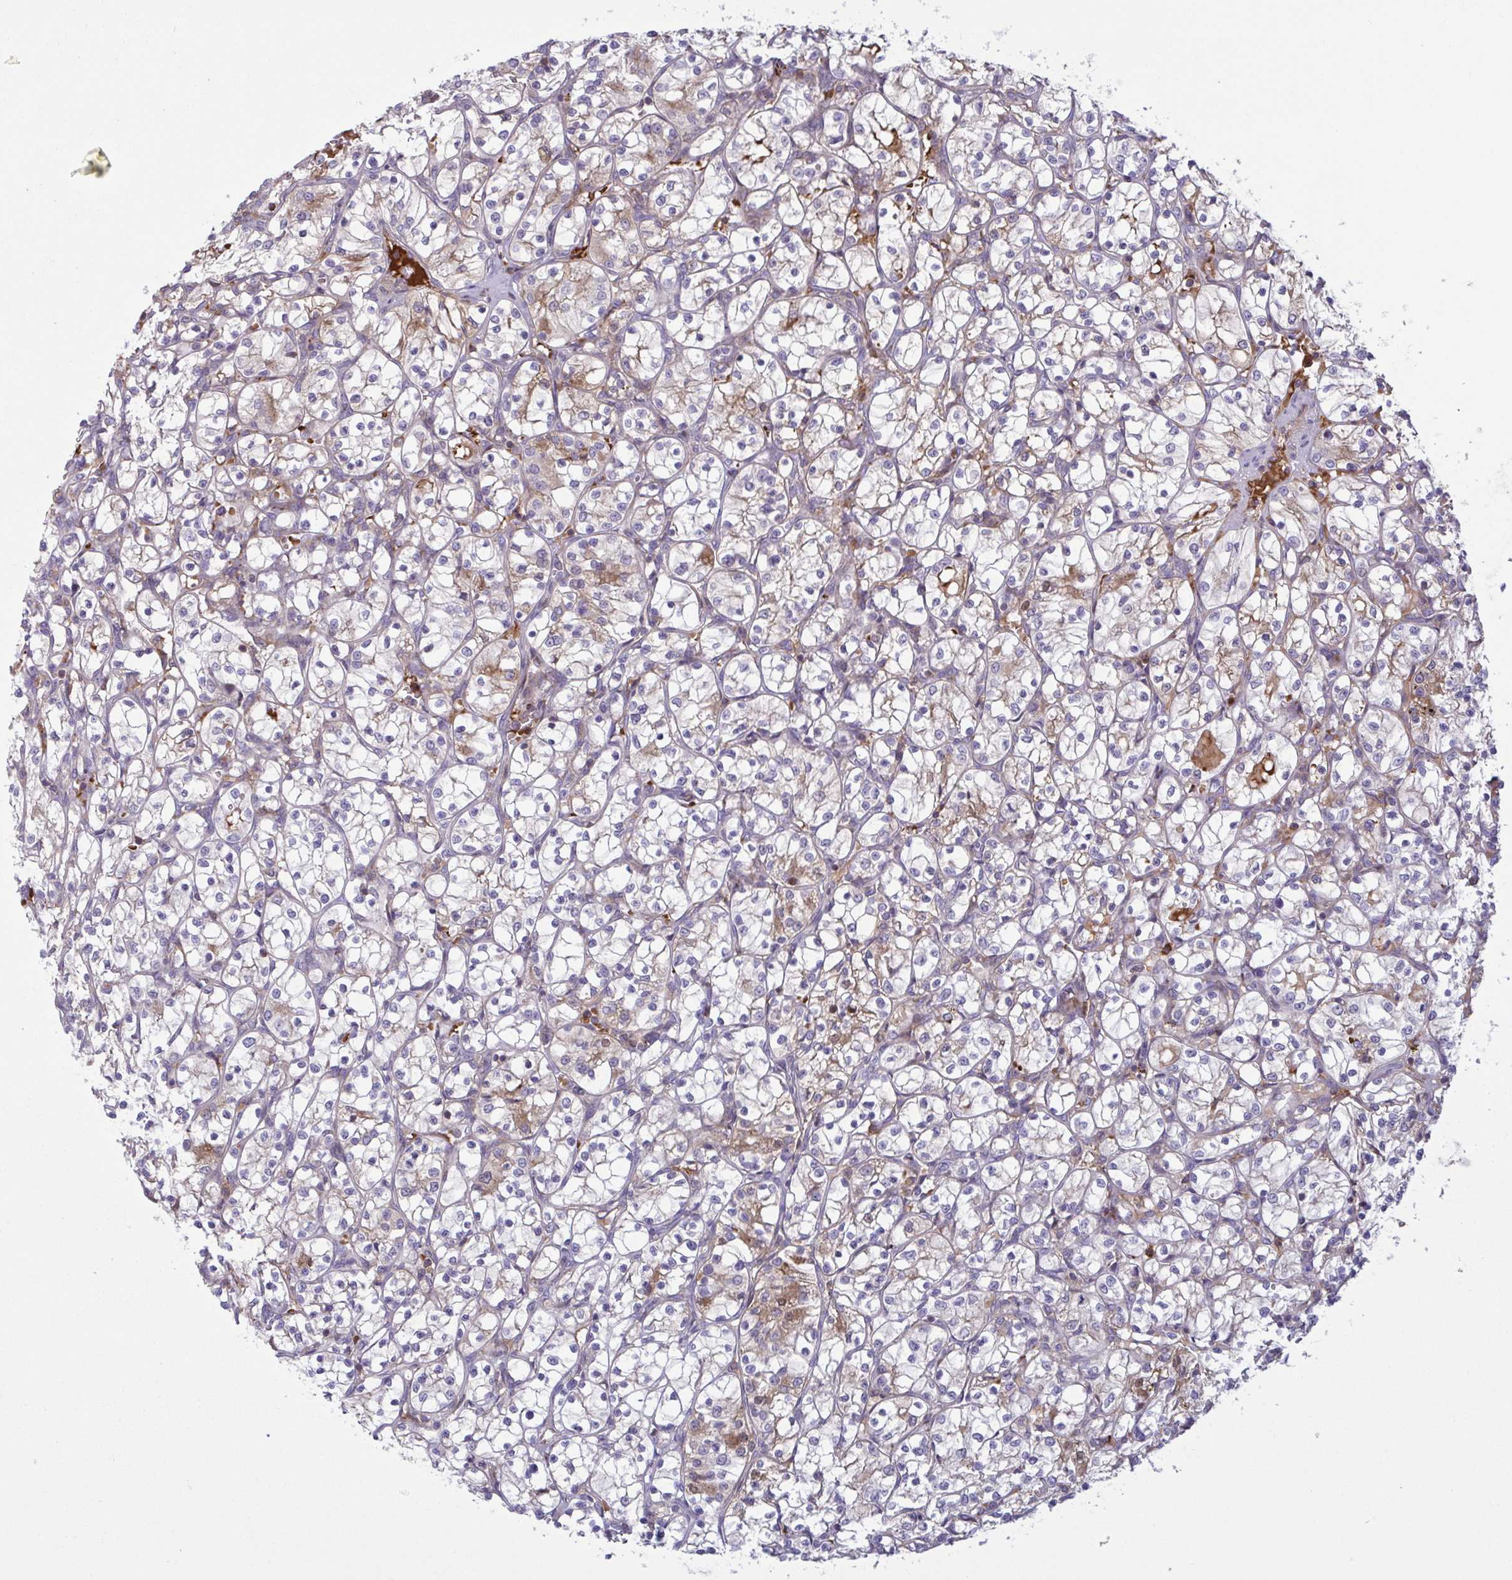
{"staining": {"intensity": "moderate", "quantity": "<25%", "location": "cytoplasmic/membranous"}, "tissue": "renal cancer", "cell_type": "Tumor cells", "image_type": "cancer", "snomed": [{"axis": "morphology", "description": "Adenocarcinoma, NOS"}, {"axis": "topography", "description": "Kidney"}], "caption": "Renal cancer (adenocarcinoma) stained with immunohistochemistry demonstrates moderate cytoplasmic/membranous expression in approximately <25% of tumor cells. (Stains: DAB (3,3'-diaminobenzidine) in brown, nuclei in blue, Microscopy: brightfield microscopy at high magnification).", "gene": "IL1R1", "patient": {"sex": "female", "age": 69}}